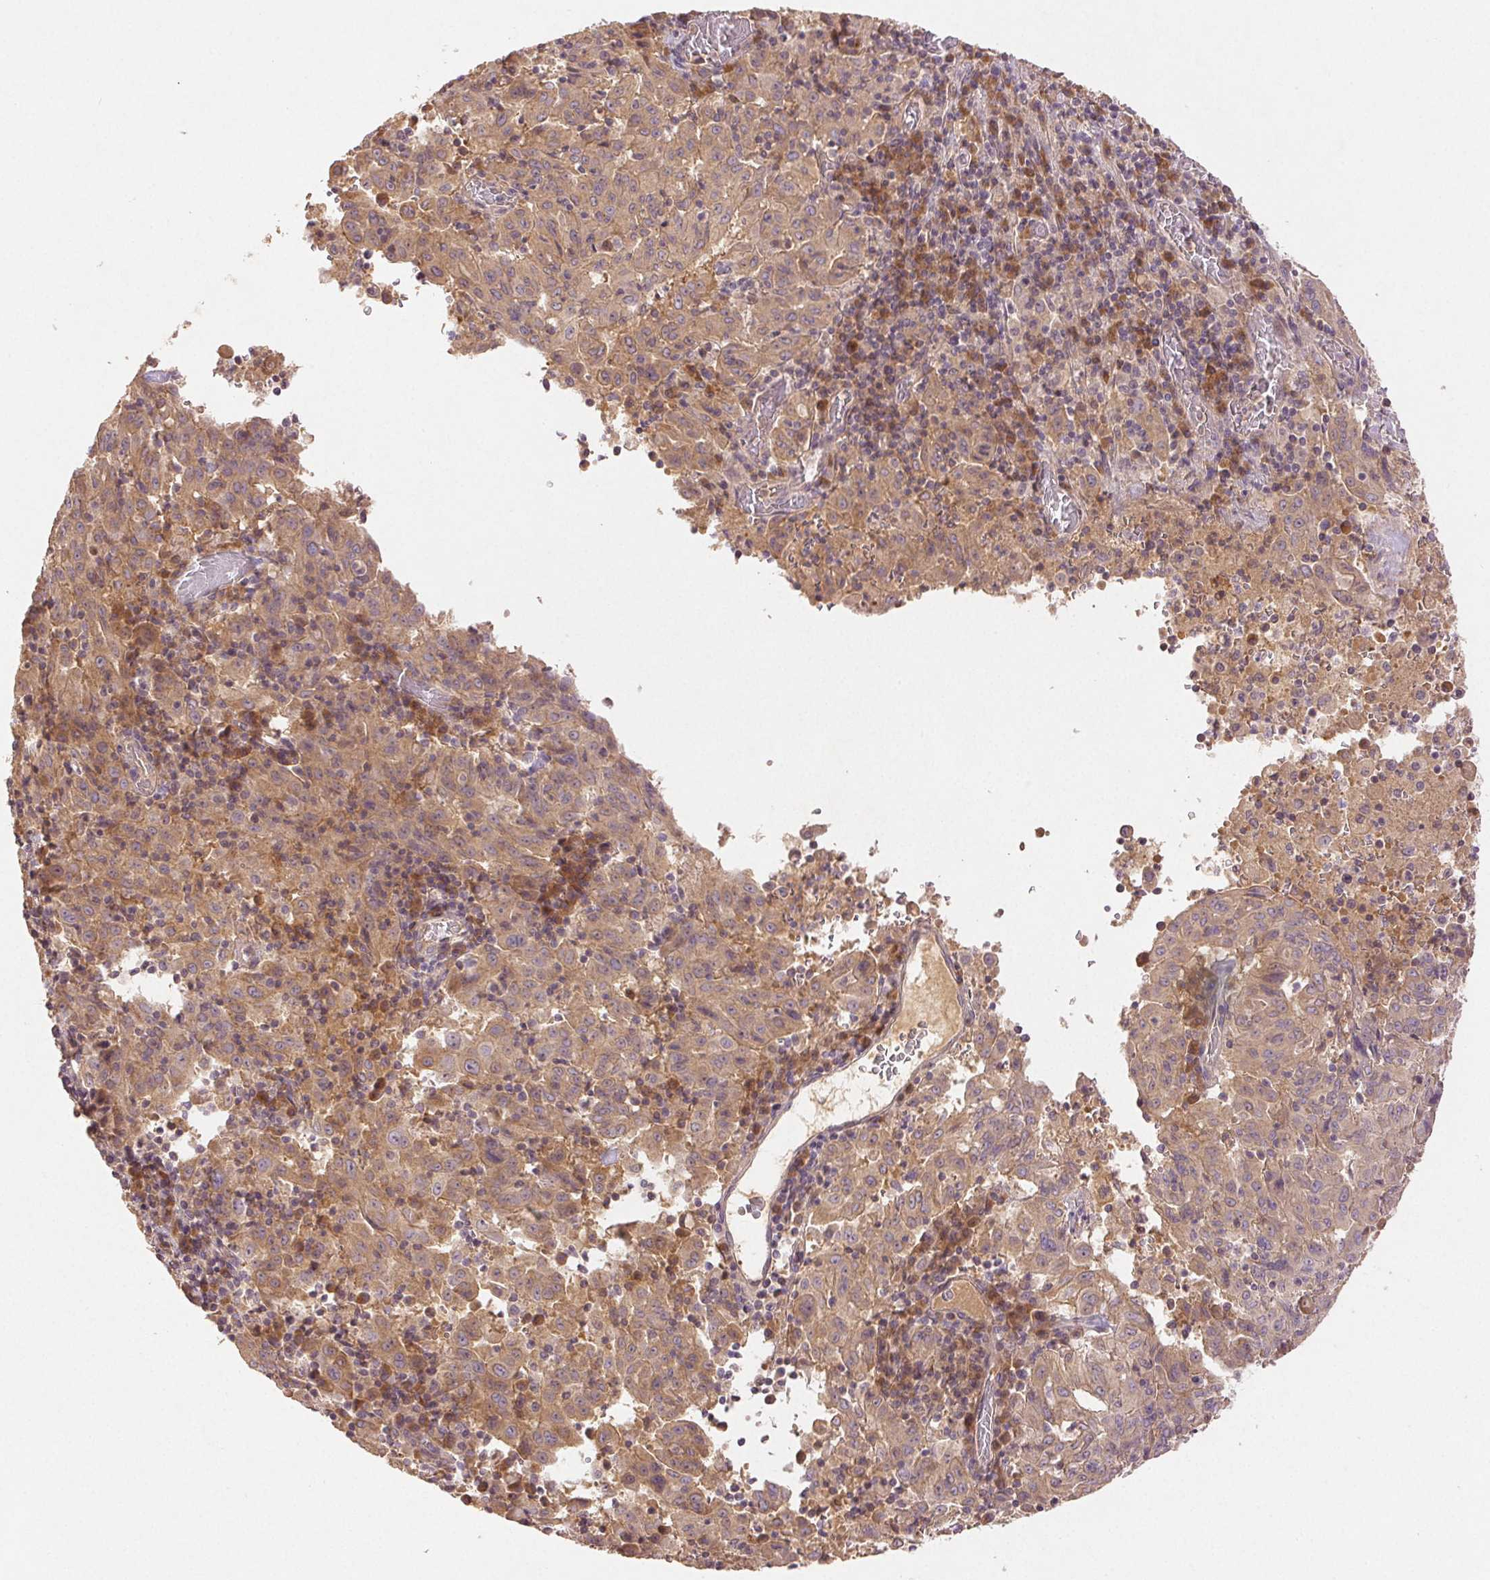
{"staining": {"intensity": "moderate", "quantity": ">75%", "location": "cytoplasmic/membranous"}, "tissue": "pancreatic cancer", "cell_type": "Tumor cells", "image_type": "cancer", "snomed": [{"axis": "morphology", "description": "Adenocarcinoma, NOS"}, {"axis": "topography", "description": "Pancreas"}], "caption": "Adenocarcinoma (pancreatic) stained for a protein (brown) demonstrates moderate cytoplasmic/membranous positive expression in approximately >75% of tumor cells.", "gene": "YIF1B", "patient": {"sex": "male", "age": 63}}